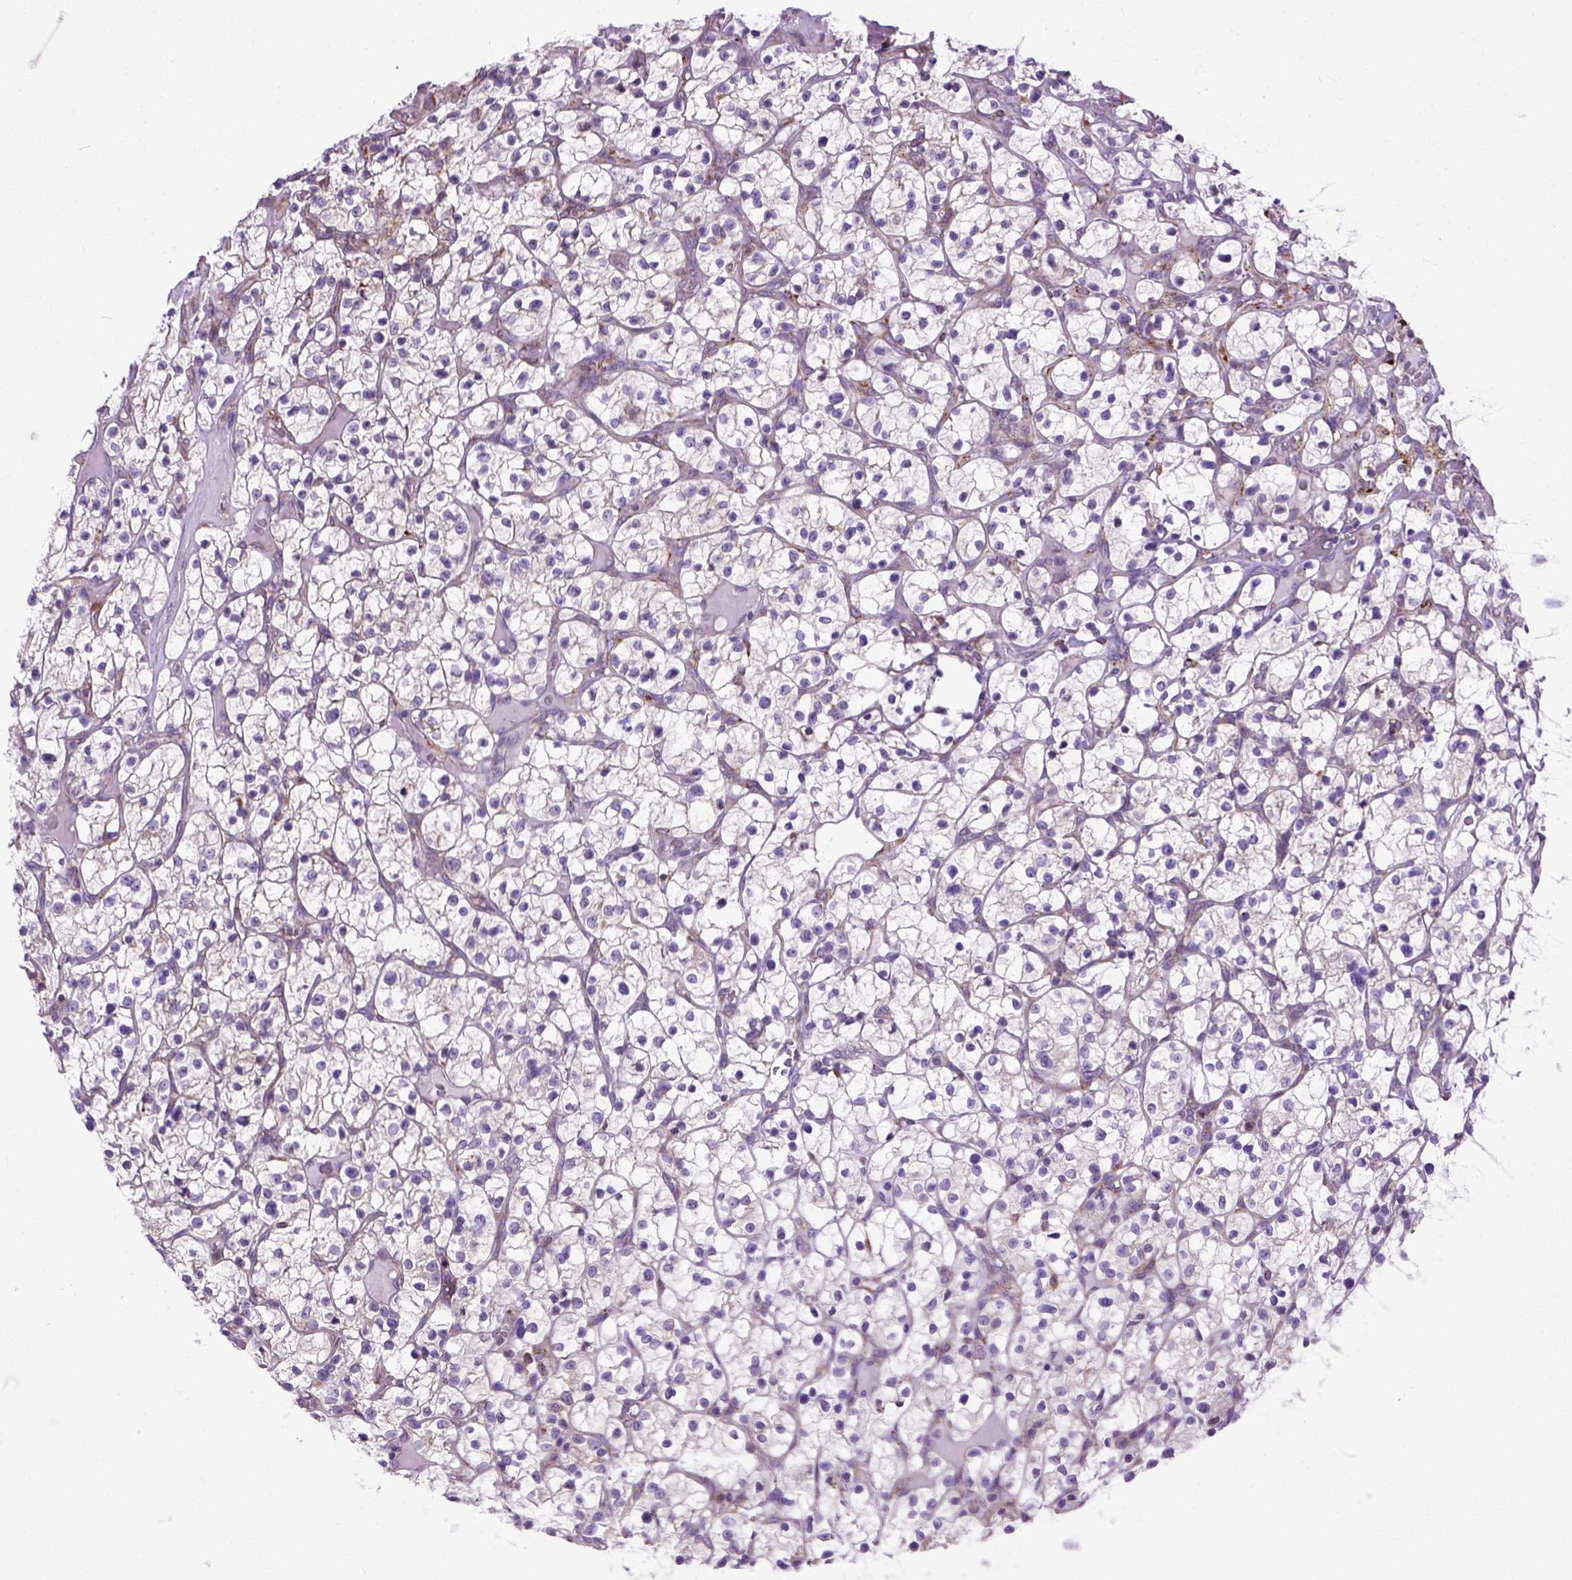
{"staining": {"intensity": "negative", "quantity": "none", "location": "none"}, "tissue": "renal cancer", "cell_type": "Tumor cells", "image_type": "cancer", "snomed": [{"axis": "morphology", "description": "Adenocarcinoma, NOS"}, {"axis": "topography", "description": "Kidney"}], "caption": "Tumor cells are negative for protein expression in human adenocarcinoma (renal).", "gene": "PLK4", "patient": {"sex": "female", "age": 64}}